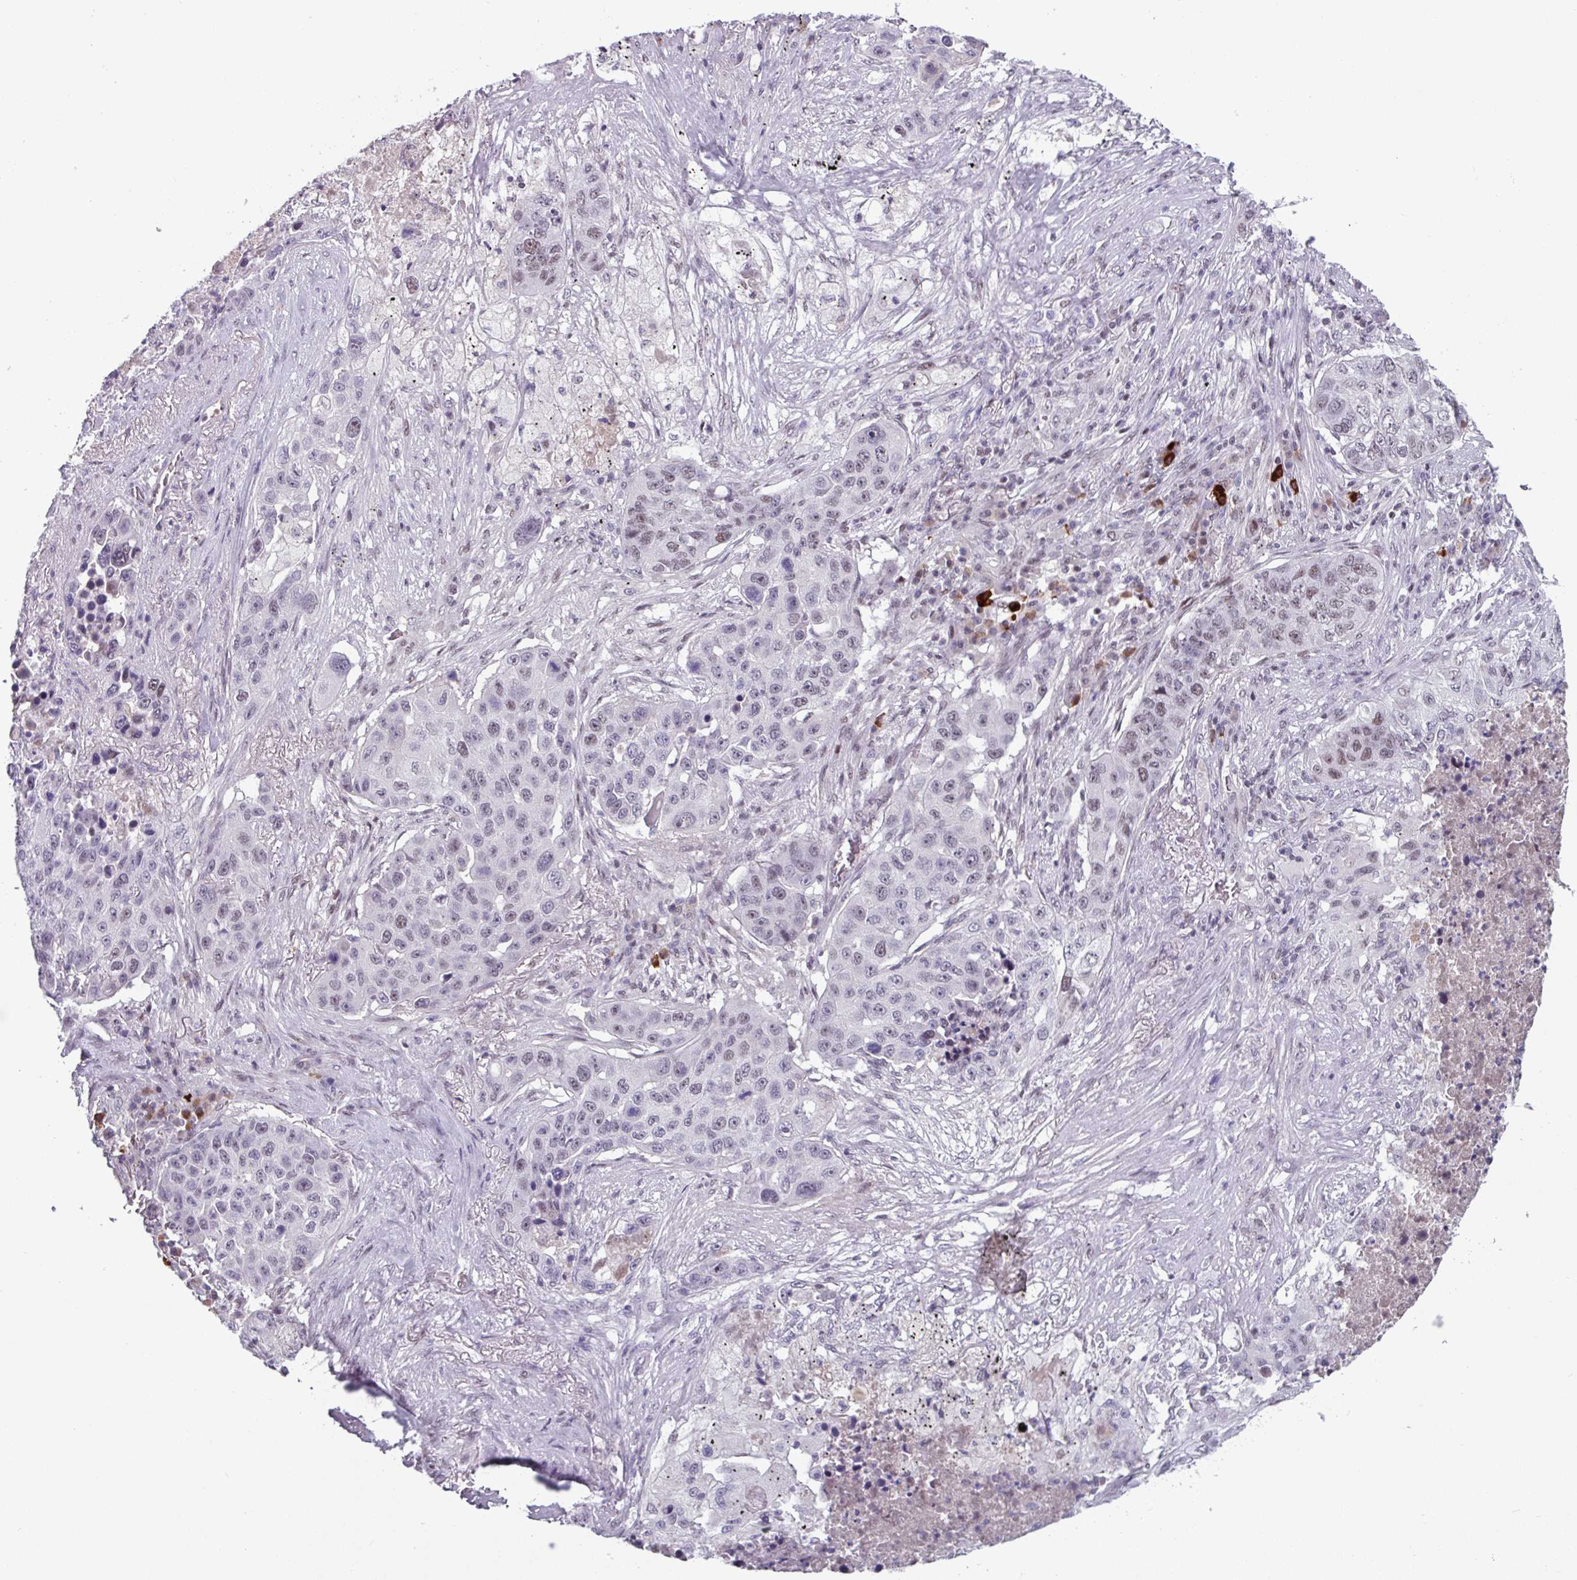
{"staining": {"intensity": "weak", "quantity": "<25%", "location": "cytoplasmic/membranous"}, "tissue": "lung cancer", "cell_type": "Tumor cells", "image_type": "cancer", "snomed": [{"axis": "morphology", "description": "Squamous cell carcinoma, NOS"}, {"axis": "topography", "description": "Lung"}], "caption": "Immunohistochemistry (IHC) histopathology image of human lung squamous cell carcinoma stained for a protein (brown), which shows no positivity in tumor cells.", "gene": "ZNF575", "patient": {"sex": "female", "age": 63}}